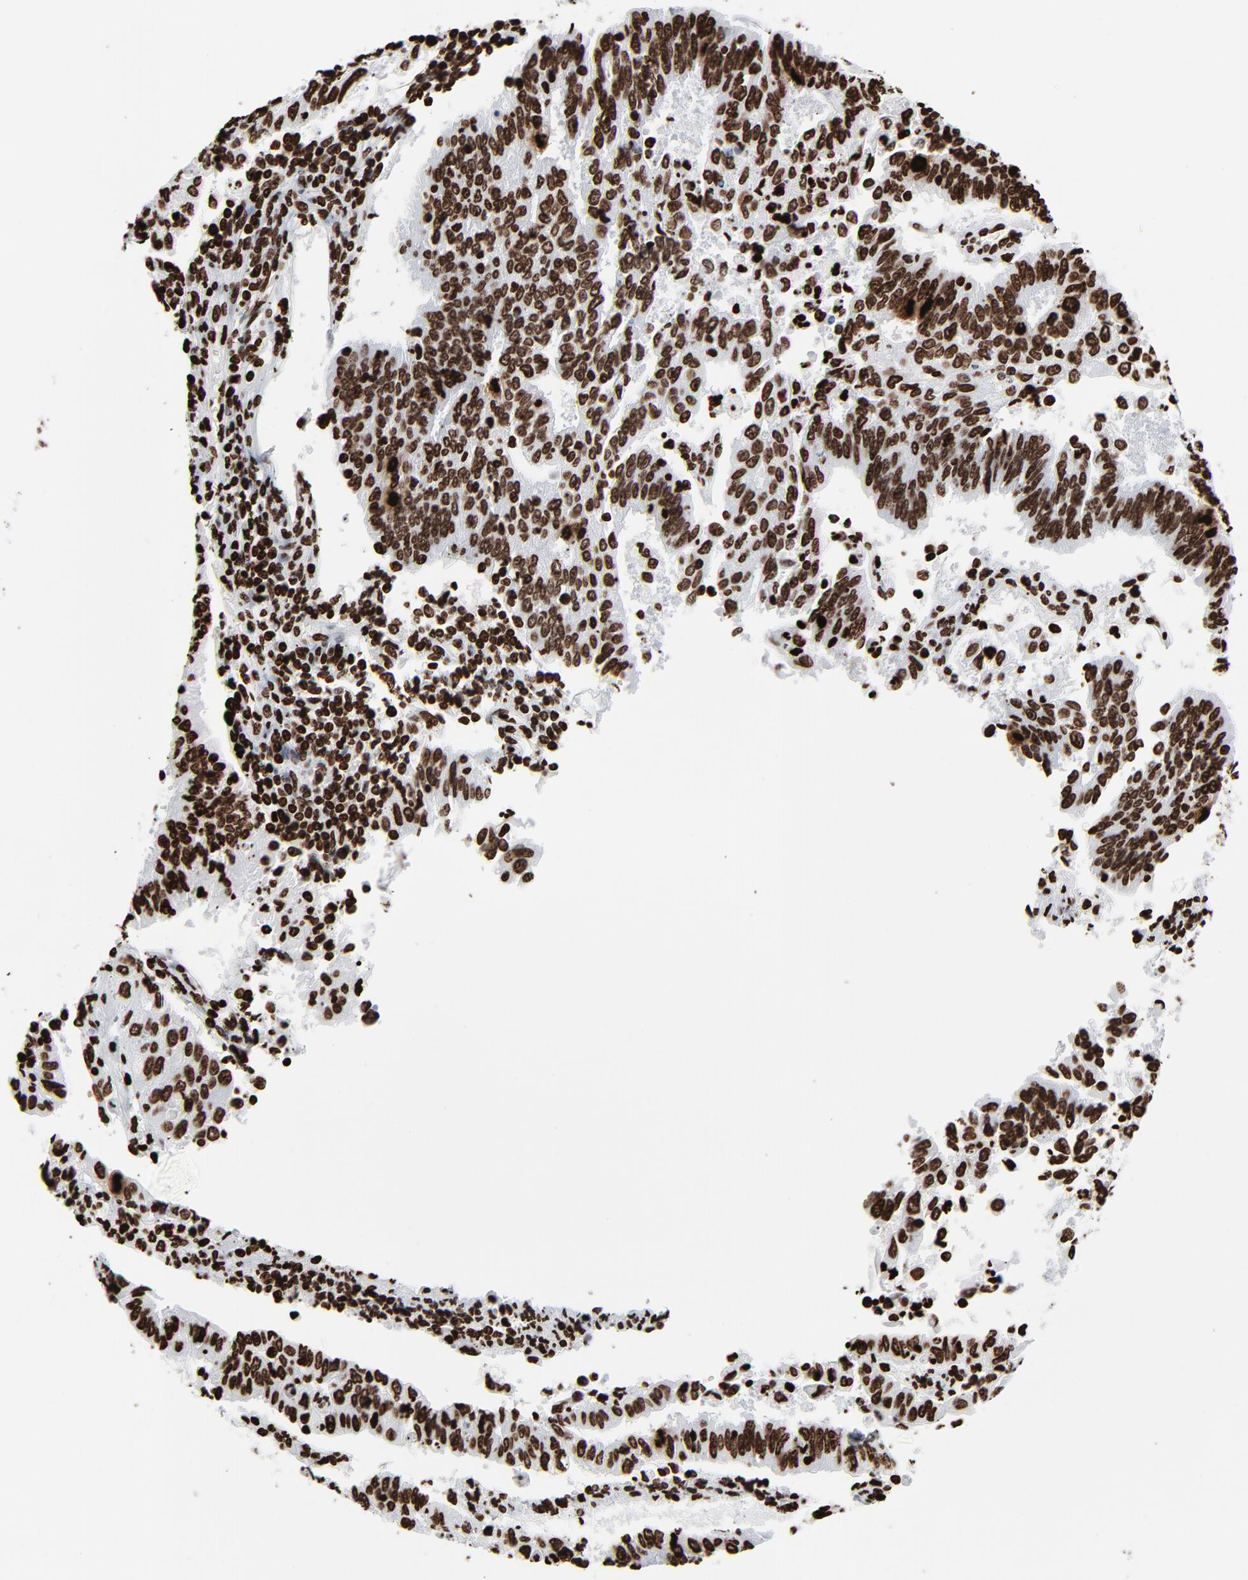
{"staining": {"intensity": "strong", "quantity": ">75%", "location": "nuclear"}, "tissue": "endometrial cancer", "cell_type": "Tumor cells", "image_type": "cancer", "snomed": [{"axis": "morphology", "description": "Adenocarcinoma, NOS"}, {"axis": "topography", "description": "Endometrium"}], "caption": "Protein staining of endometrial cancer tissue reveals strong nuclear positivity in about >75% of tumor cells.", "gene": "H3-4", "patient": {"sex": "female", "age": 42}}